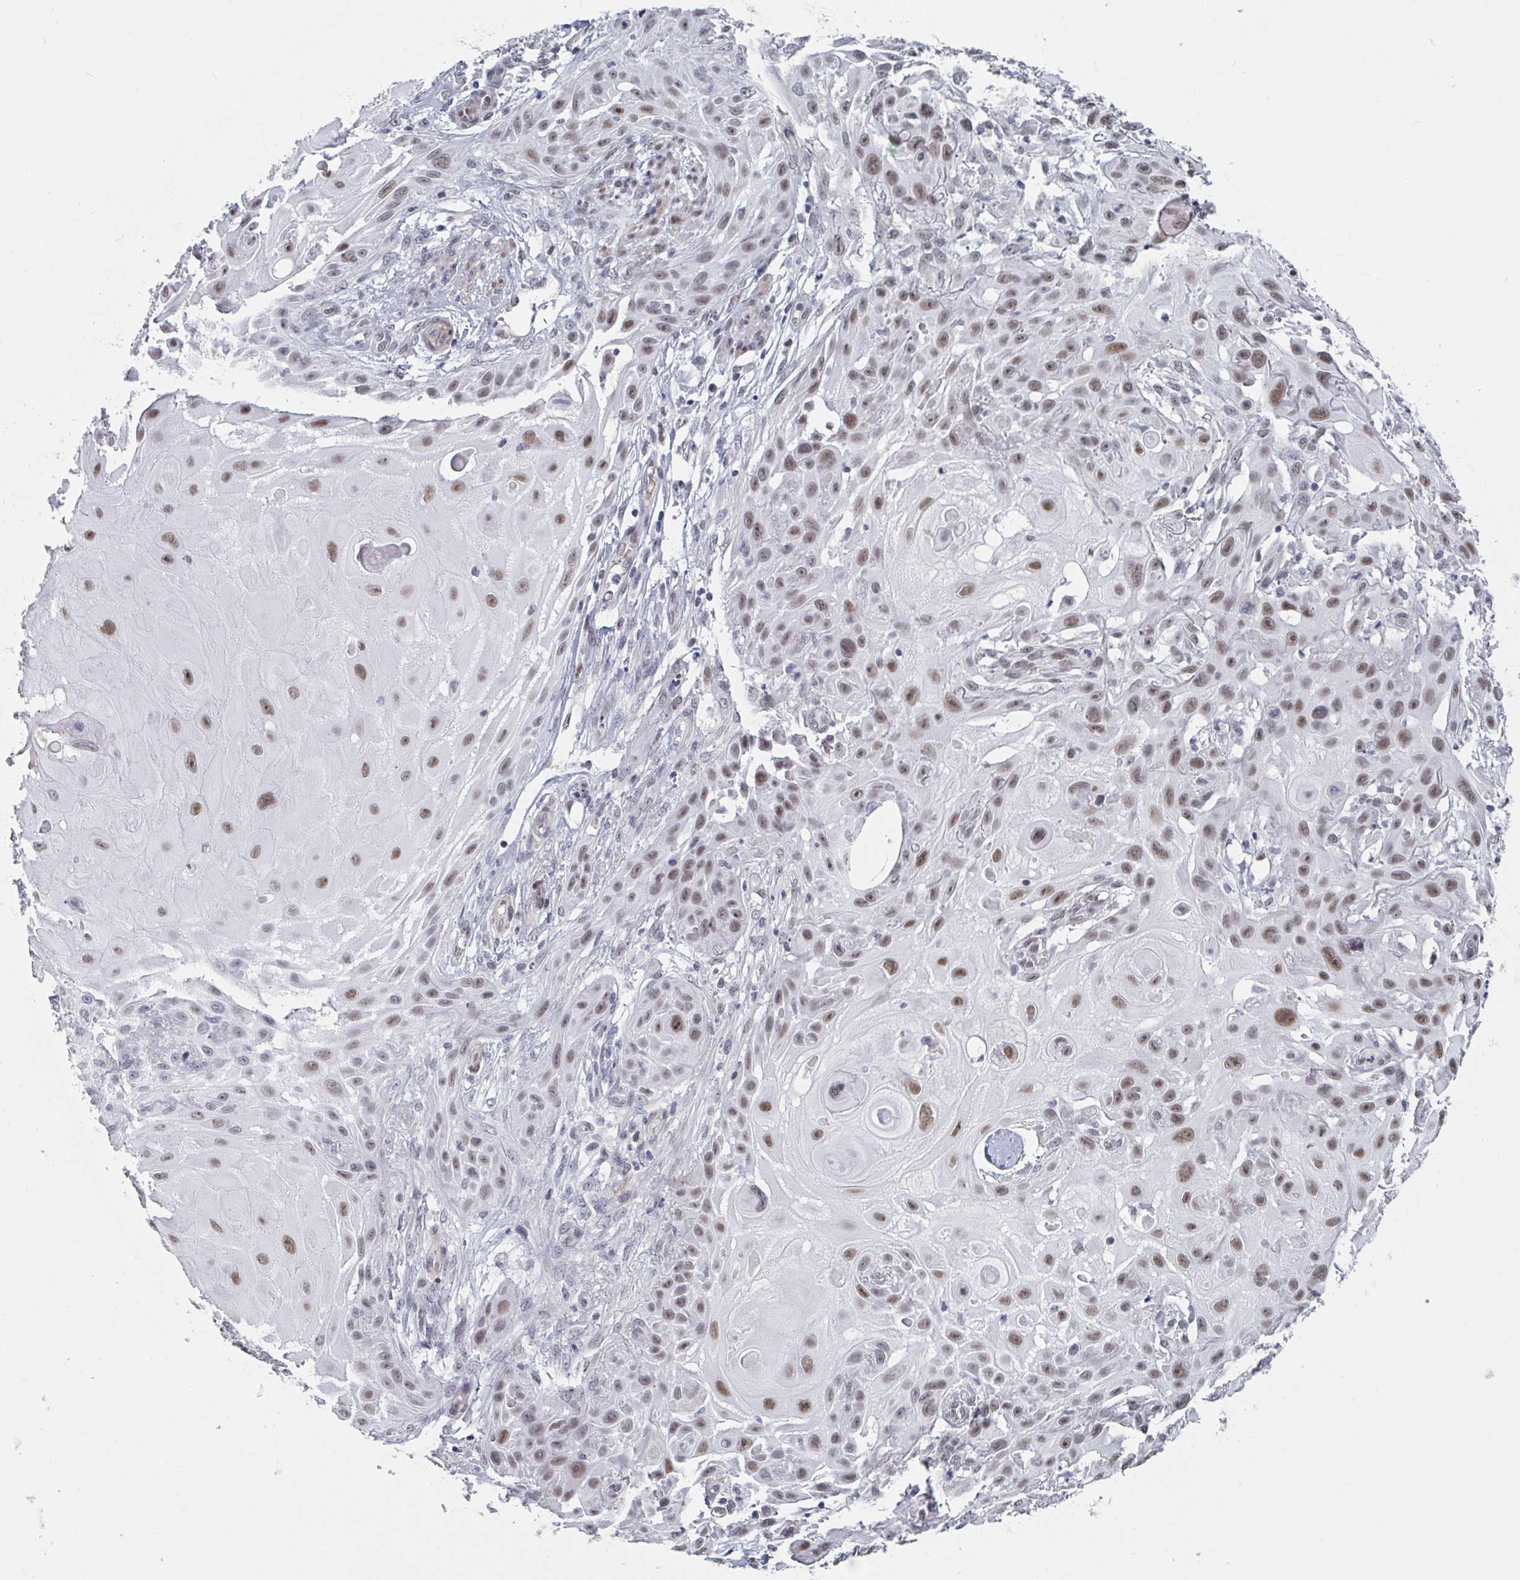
{"staining": {"intensity": "moderate", "quantity": ">75%", "location": "nuclear"}, "tissue": "skin cancer", "cell_type": "Tumor cells", "image_type": "cancer", "snomed": [{"axis": "morphology", "description": "Squamous cell carcinoma, NOS"}, {"axis": "topography", "description": "Skin"}], "caption": "Human skin cancer (squamous cell carcinoma) stained with a brown dye exhibits moderate nuclear positive expression in about >75% of tumor cells.", "gene": "BCL7B", "patient": {"sex": "female", "age": 91}}